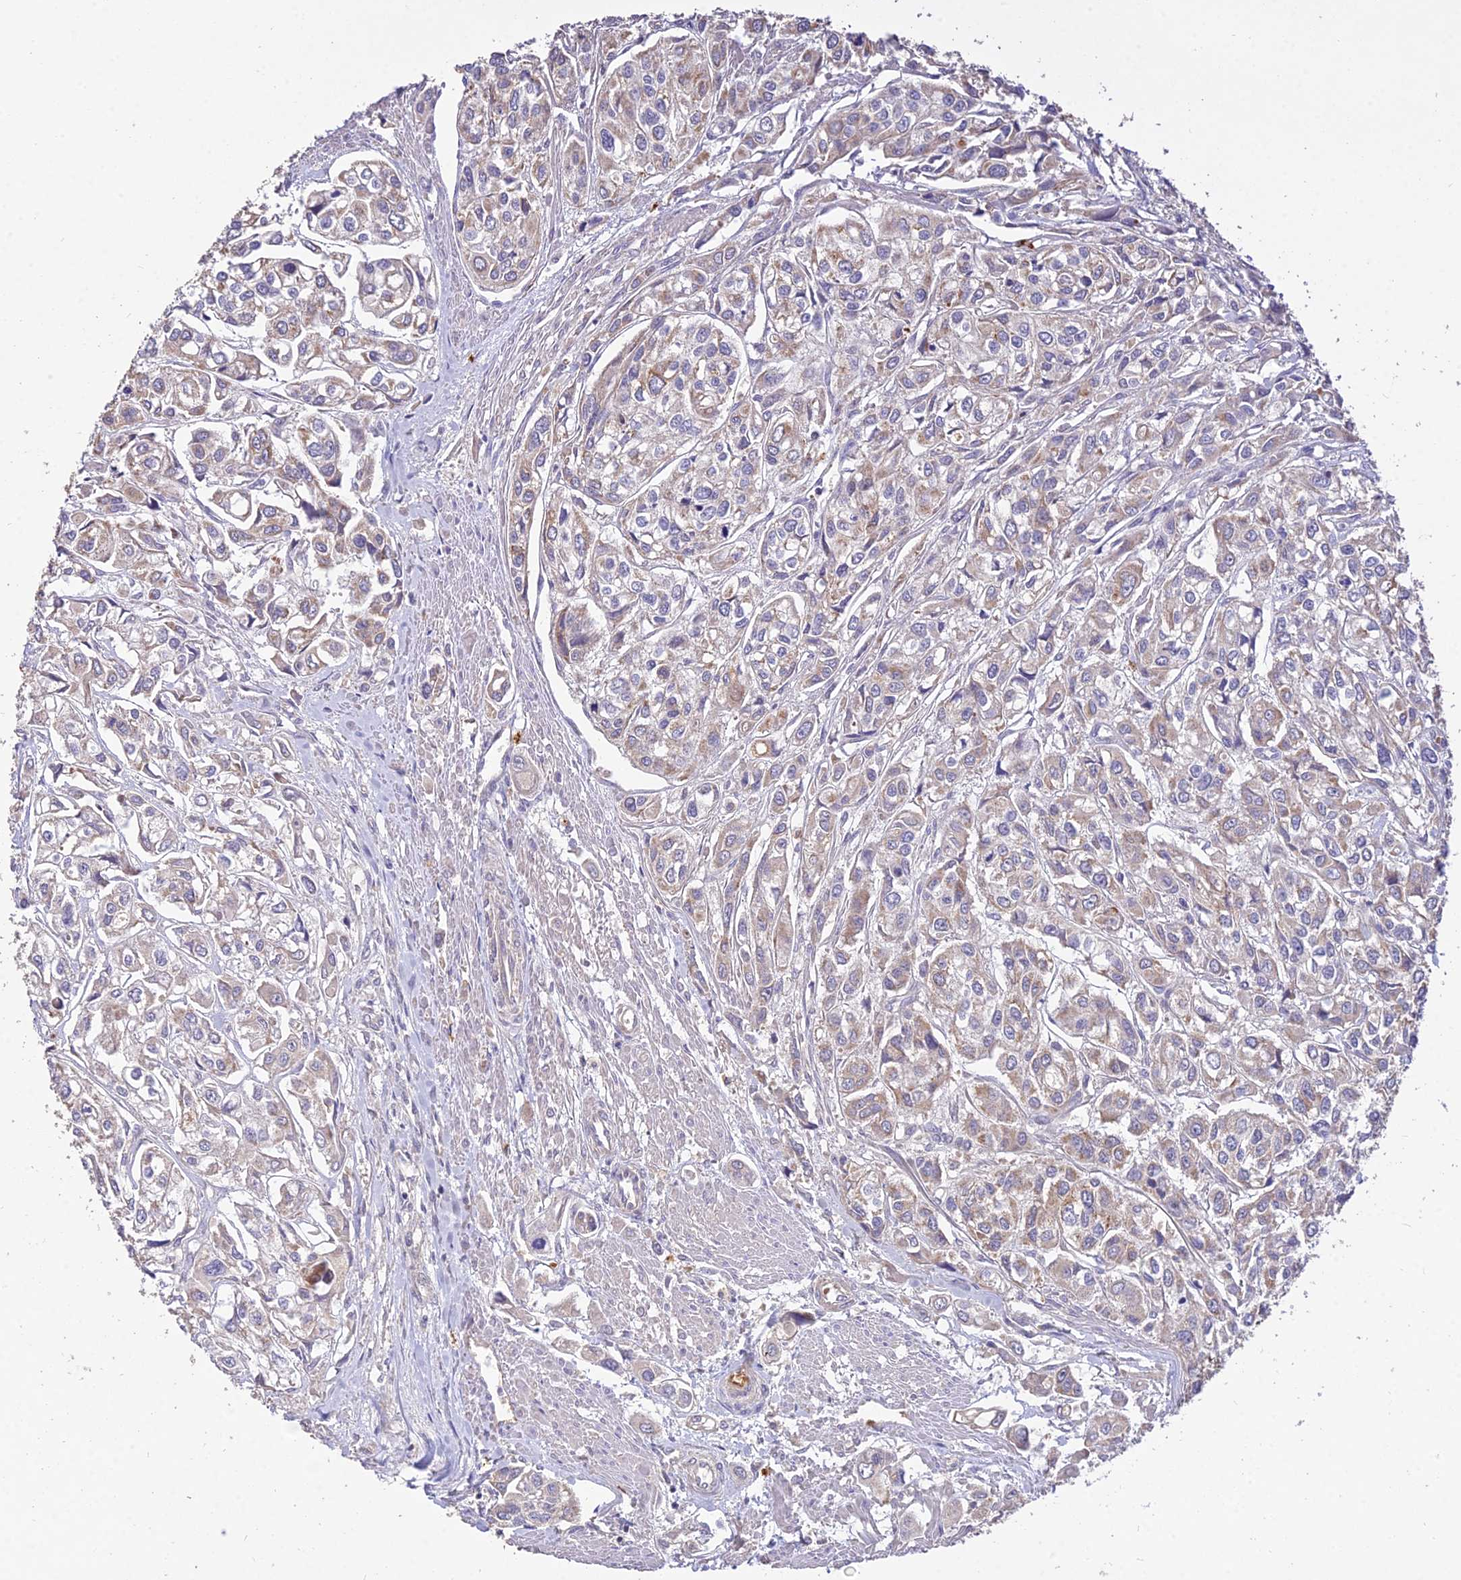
{"staining": {"intensity": "weak", "quantity": "25%-75%", "location": "cytoplasmic/membranous"}, "tissue": "urothelial cancer", "cell_type": "Tumor cells", "image_type": "cancer", "snomed": [{"axis": "morphology", "description": "Urothelial carcinoma, High grade"}, {"axis": "topography", "description": "Urinary bladder"}], "caption": "A brown stain labels weak cytoplasmic/membranous staining of a protein in urothelial carcinoma (high-grade) tumor cells.", "gene": "SDHD", "patient": {"sex": "male", "age": 67}}